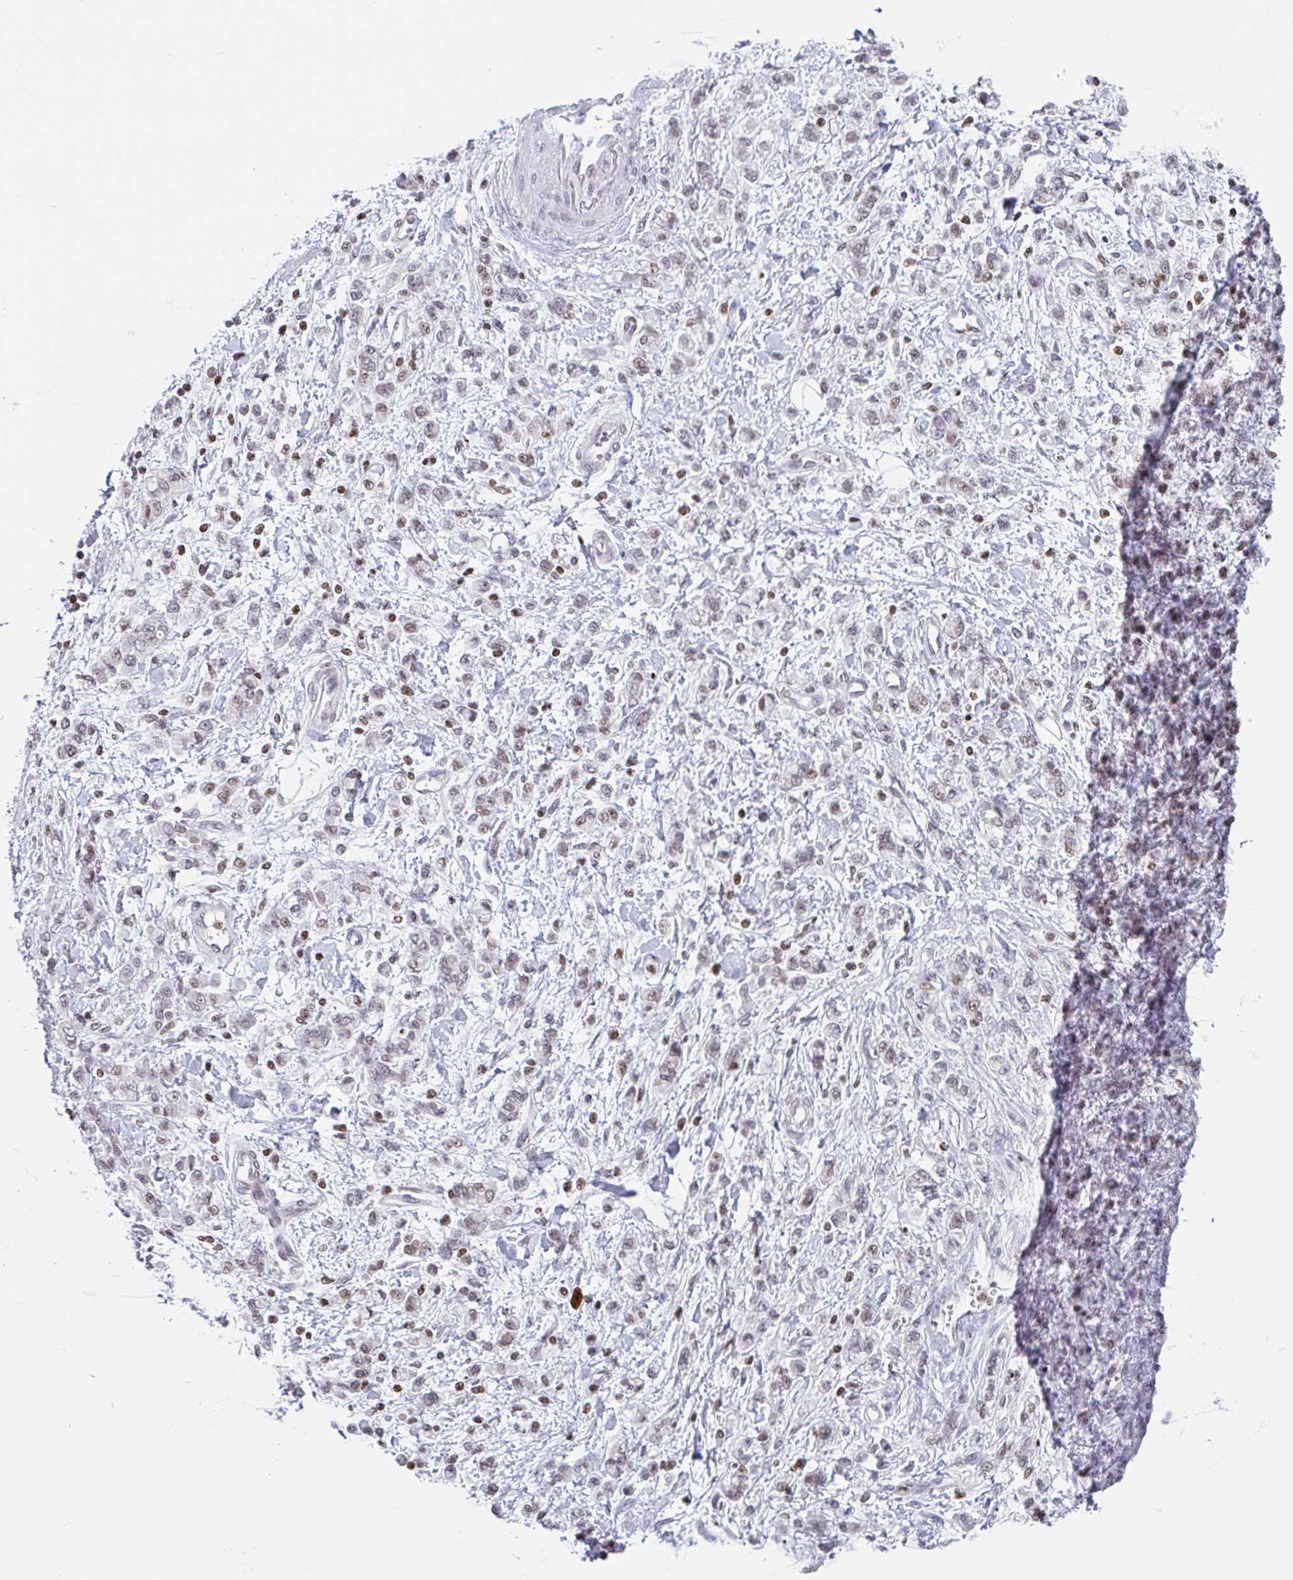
{"staining": {"intensity": "weak", "quantity": ">75%", "location": "nuclear"}, "tissue": "stomach cancer", "cell_type": "Tumor cells", "image_type": "cancer", "snomed": [{"axis": "morphology", "description": "Adenocarcinoma, NOS"}, {"axis": "topography", "description": "Stomach"}], "caption": "The immunohistochemical stain highlights weak nuclear expression in tumor cells of stomach adenocarcinoma tissue.", "gene": "NOL6", "patient": {"sex": "male", "age": 77}}